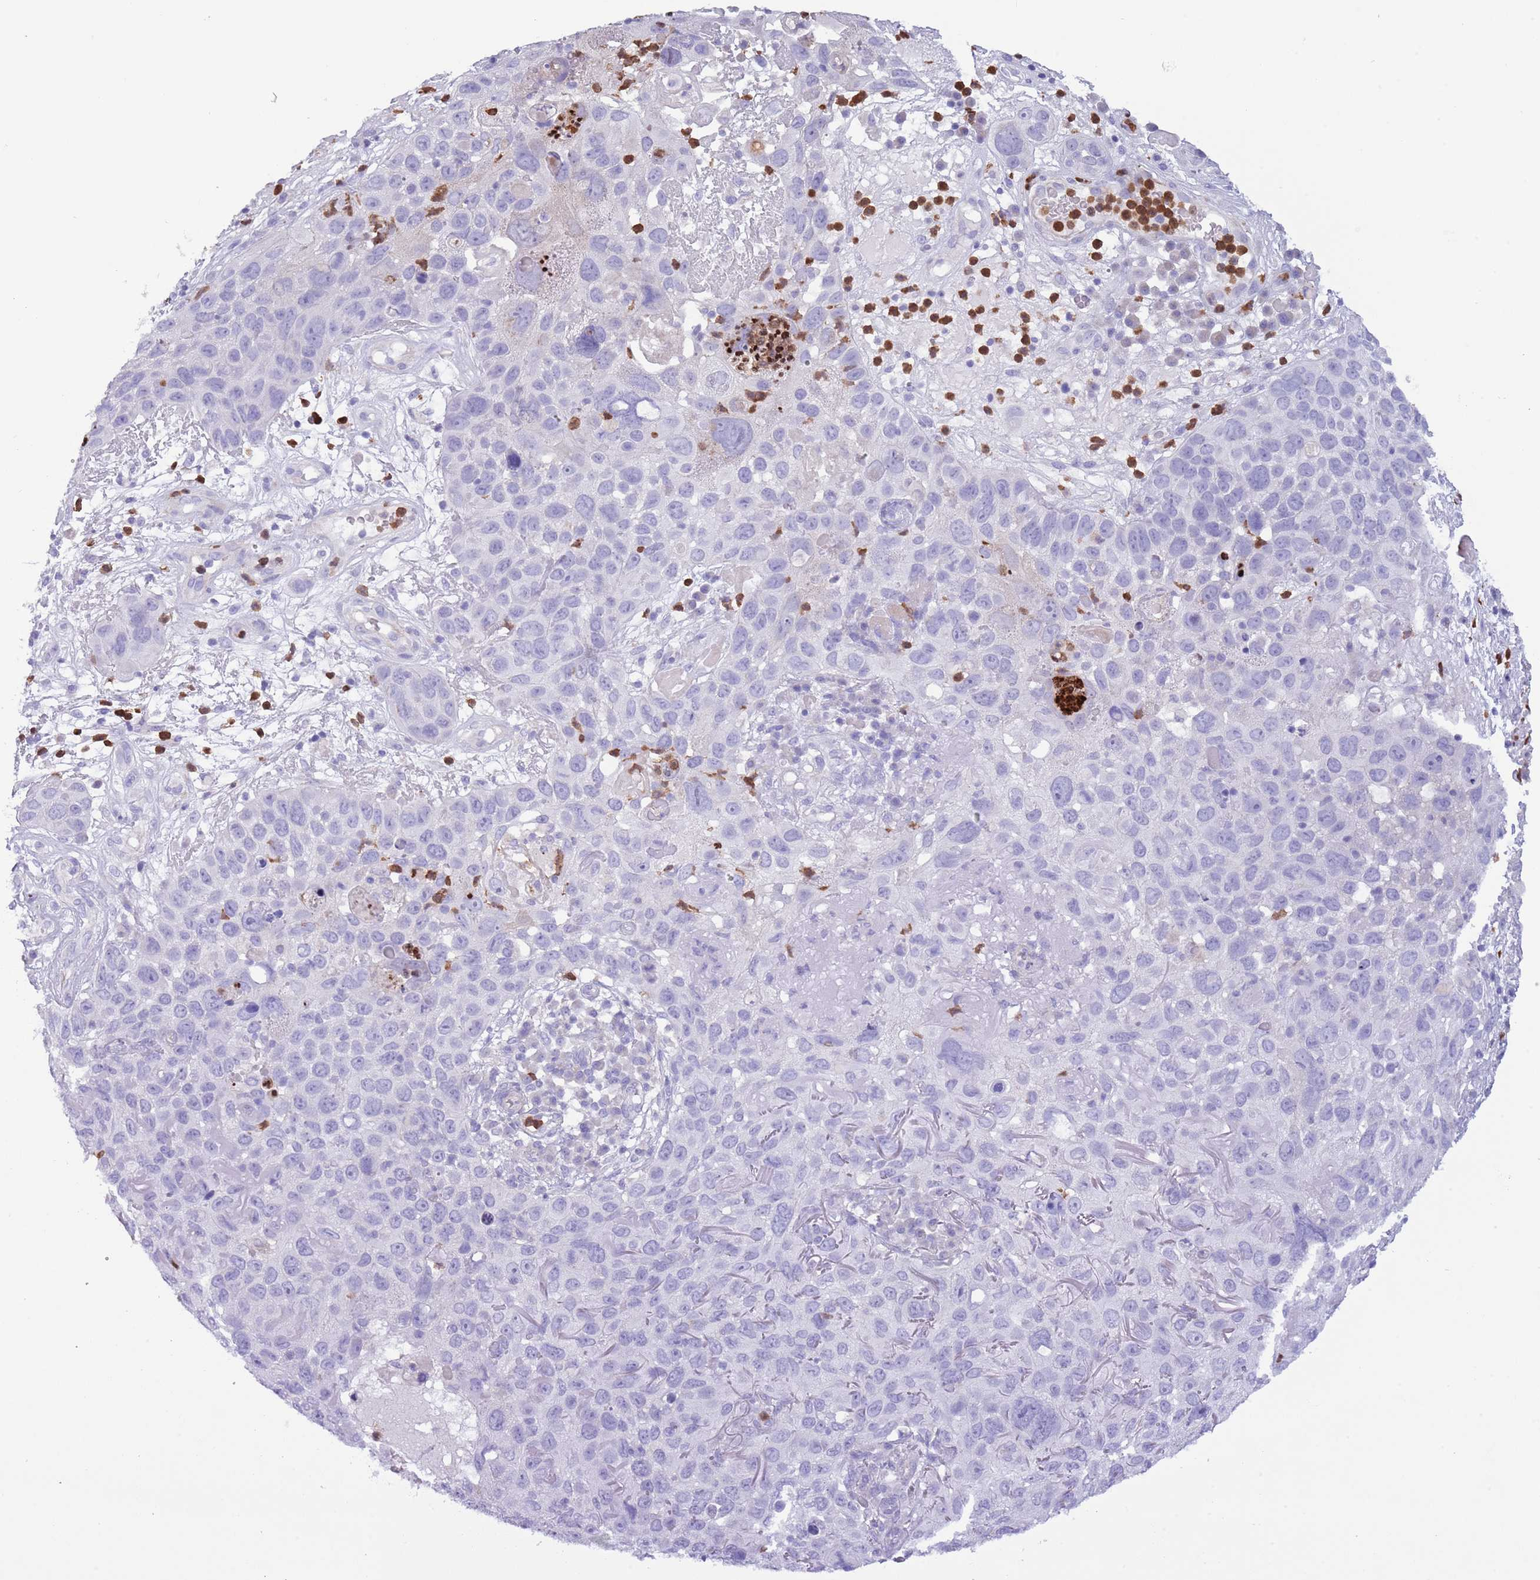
{"staining": {"intensity": "weak", "quantity": "<25%", "location": "cytoplasmic/membranous"}, "tissue": "skin cancer", "cell_type": "Tumor cells", "image_type": "cancer", "snomed": [{"axis": "morphology", "description": "Squamous cell carcinoma in situ, NOS"}, {"axis": "morphology", "description": "Squamous cell carcinoma, NOS"}, {"axis": "topography", "description": "Skin"}], "caption": "This is an immunohistochemistry (IHC) histopathology image of squamous cell carcinoma (skin). There is no positivity in tumor cells.", "gene": "OR6M1", "patient": {"sex": "male", "age": 93}}